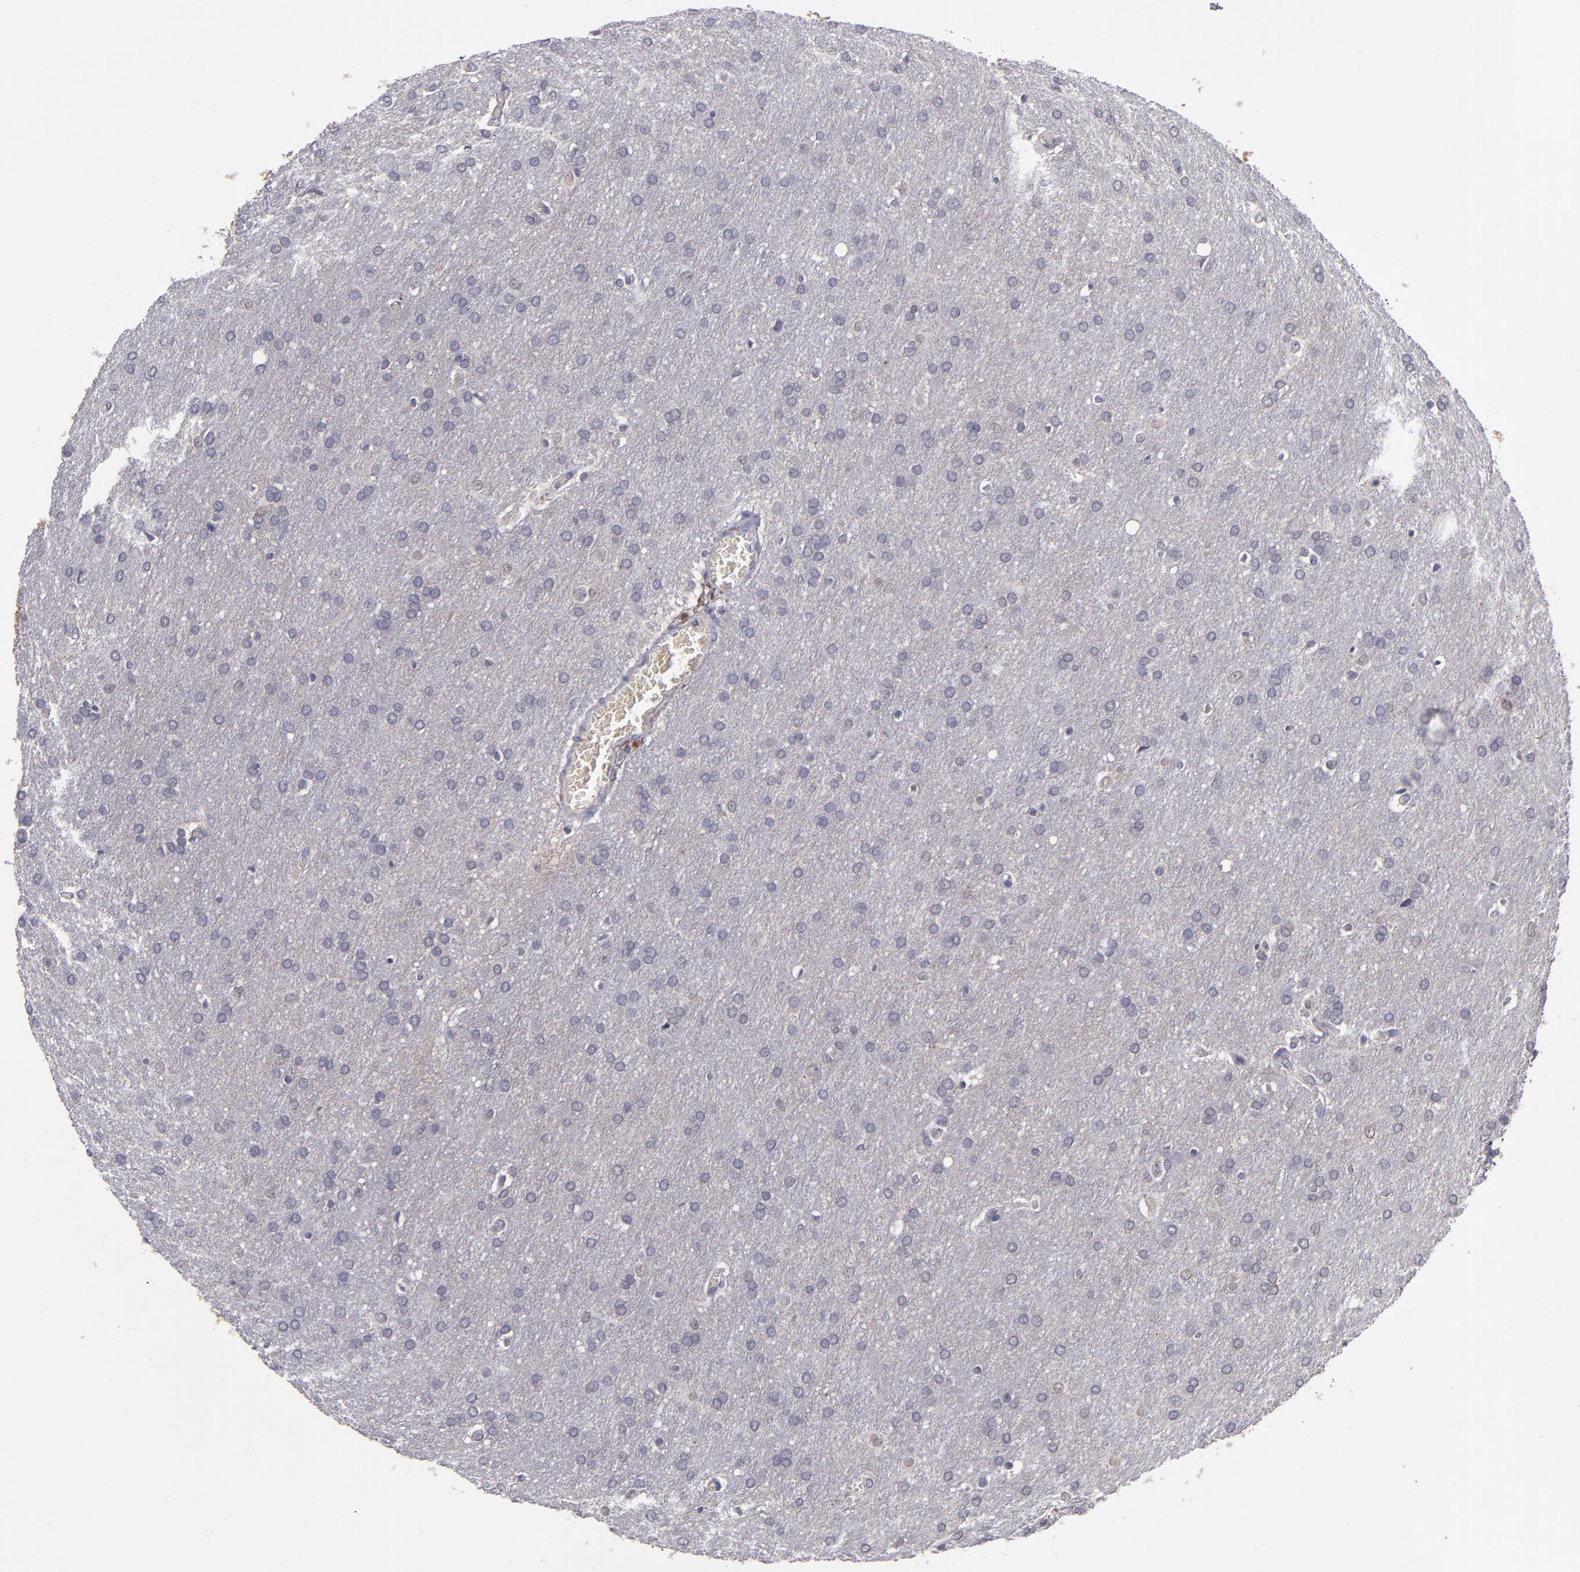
{"staining": {"intensity": "negative", "quantity": "none", "location": "none"}, "tissue": "glioma", "cell_type": "Tumor cells", "image_type": "cancer", "snomed": [{"axis": "morphology", "description": "Glioma, malignant, Low grade"}, {"axis": "topography", "description": "Brain"}], "caption": "A histopathology image of human glioma is negative for staining in tumor cells. Nuclei are stained in blue.", "gene": "MFGE8", "patient": {"sex": "female", "age": 32}}